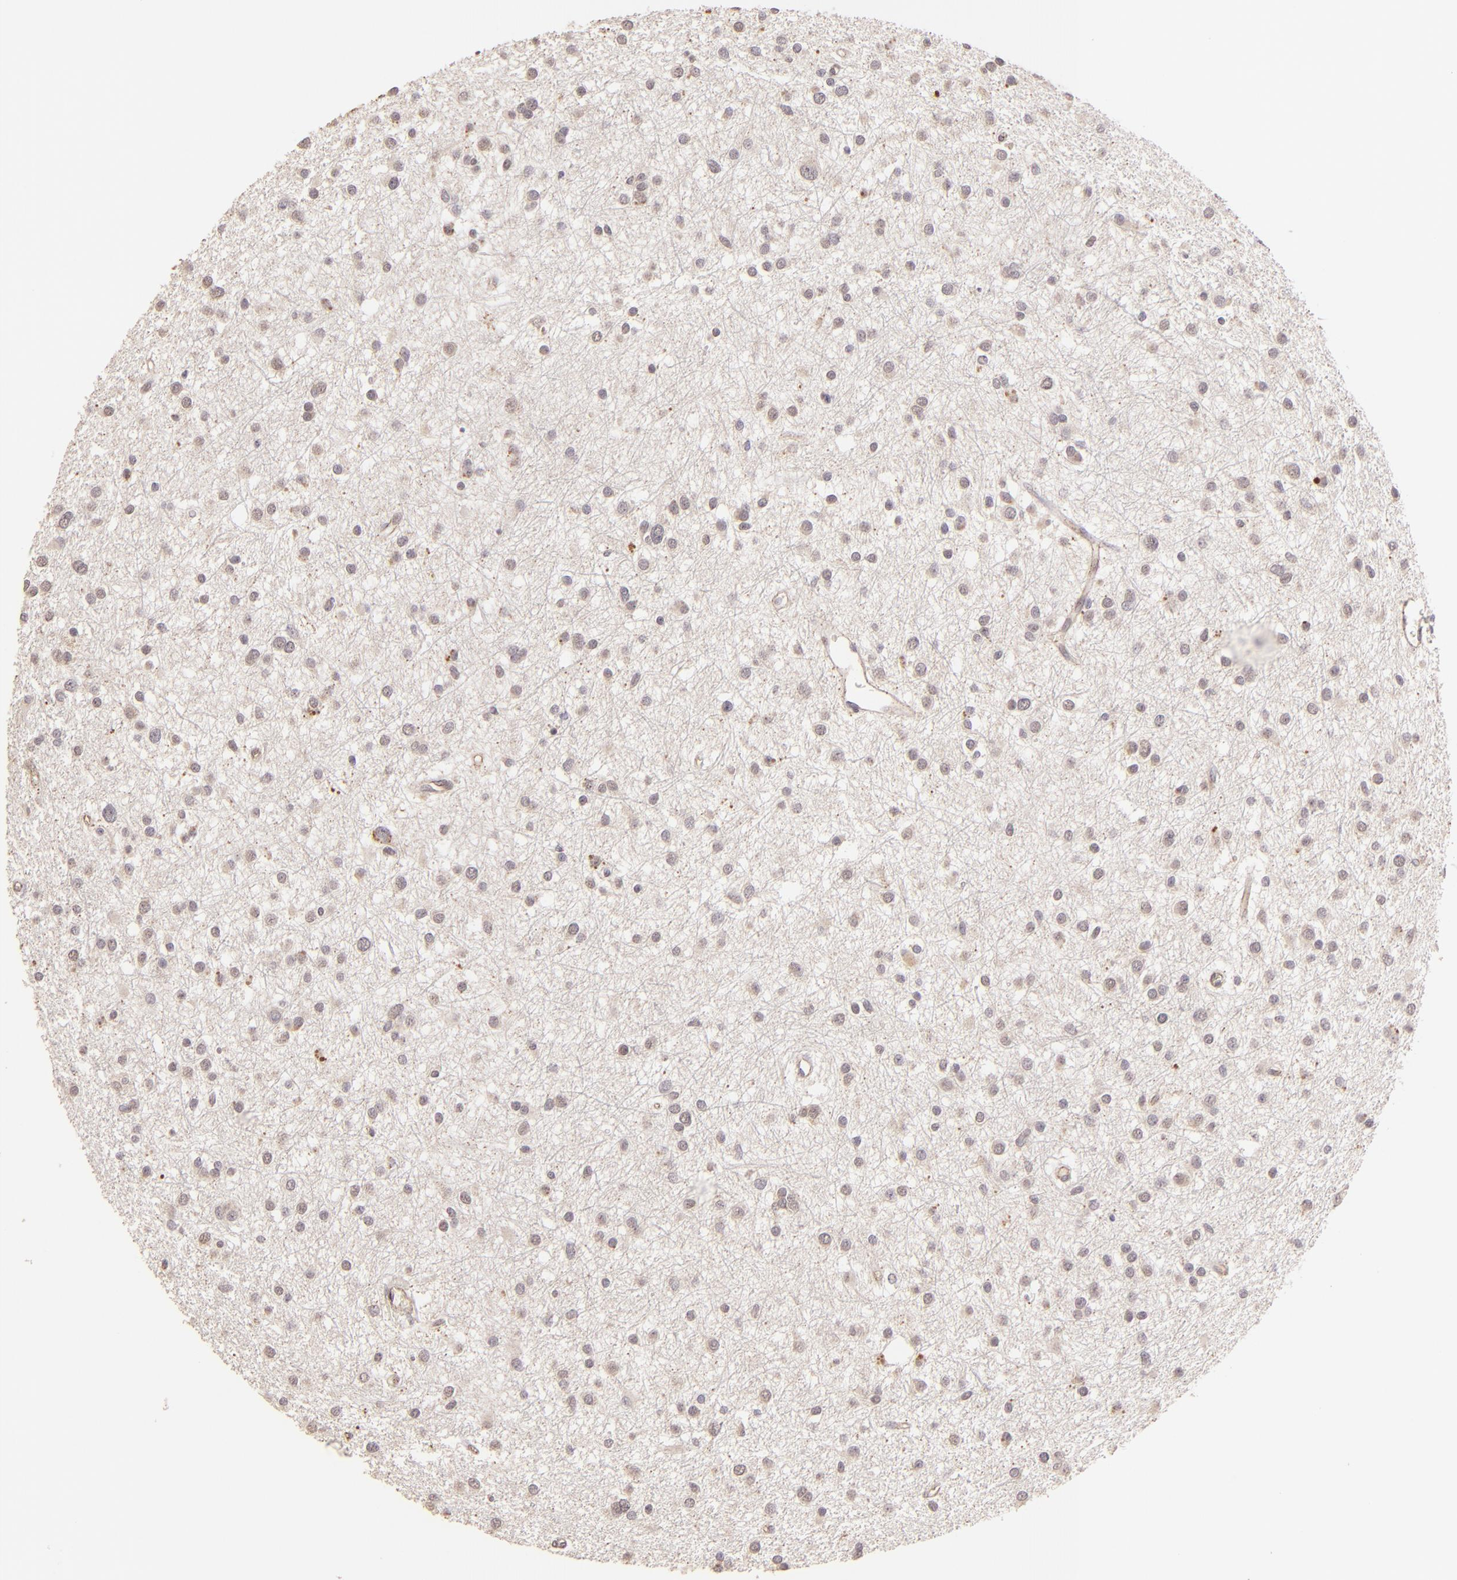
{"staining": {"intensity": "weak", "quantity": "<25%", "location": "cytoplasmic/membranous"}, "tissue": "glioma", "cell_type": "Tumor cells", "image_type": "cancer", "snomed": [{"axis": "morphology", "description": "Glioma, malignant, Low grade"}, {"axis": "topography", "description": "Brain"}], "caption": "The image displays no staining of tumor cells in malignant glioma (low-grade). The staining is performed using DAB (3,3'-diaminobenzidine) brown chromogen with nuclei counter-stained in using hematoxylin.", "gene": "CLDN1", "patient": {"sex": "female", "age": 36}}